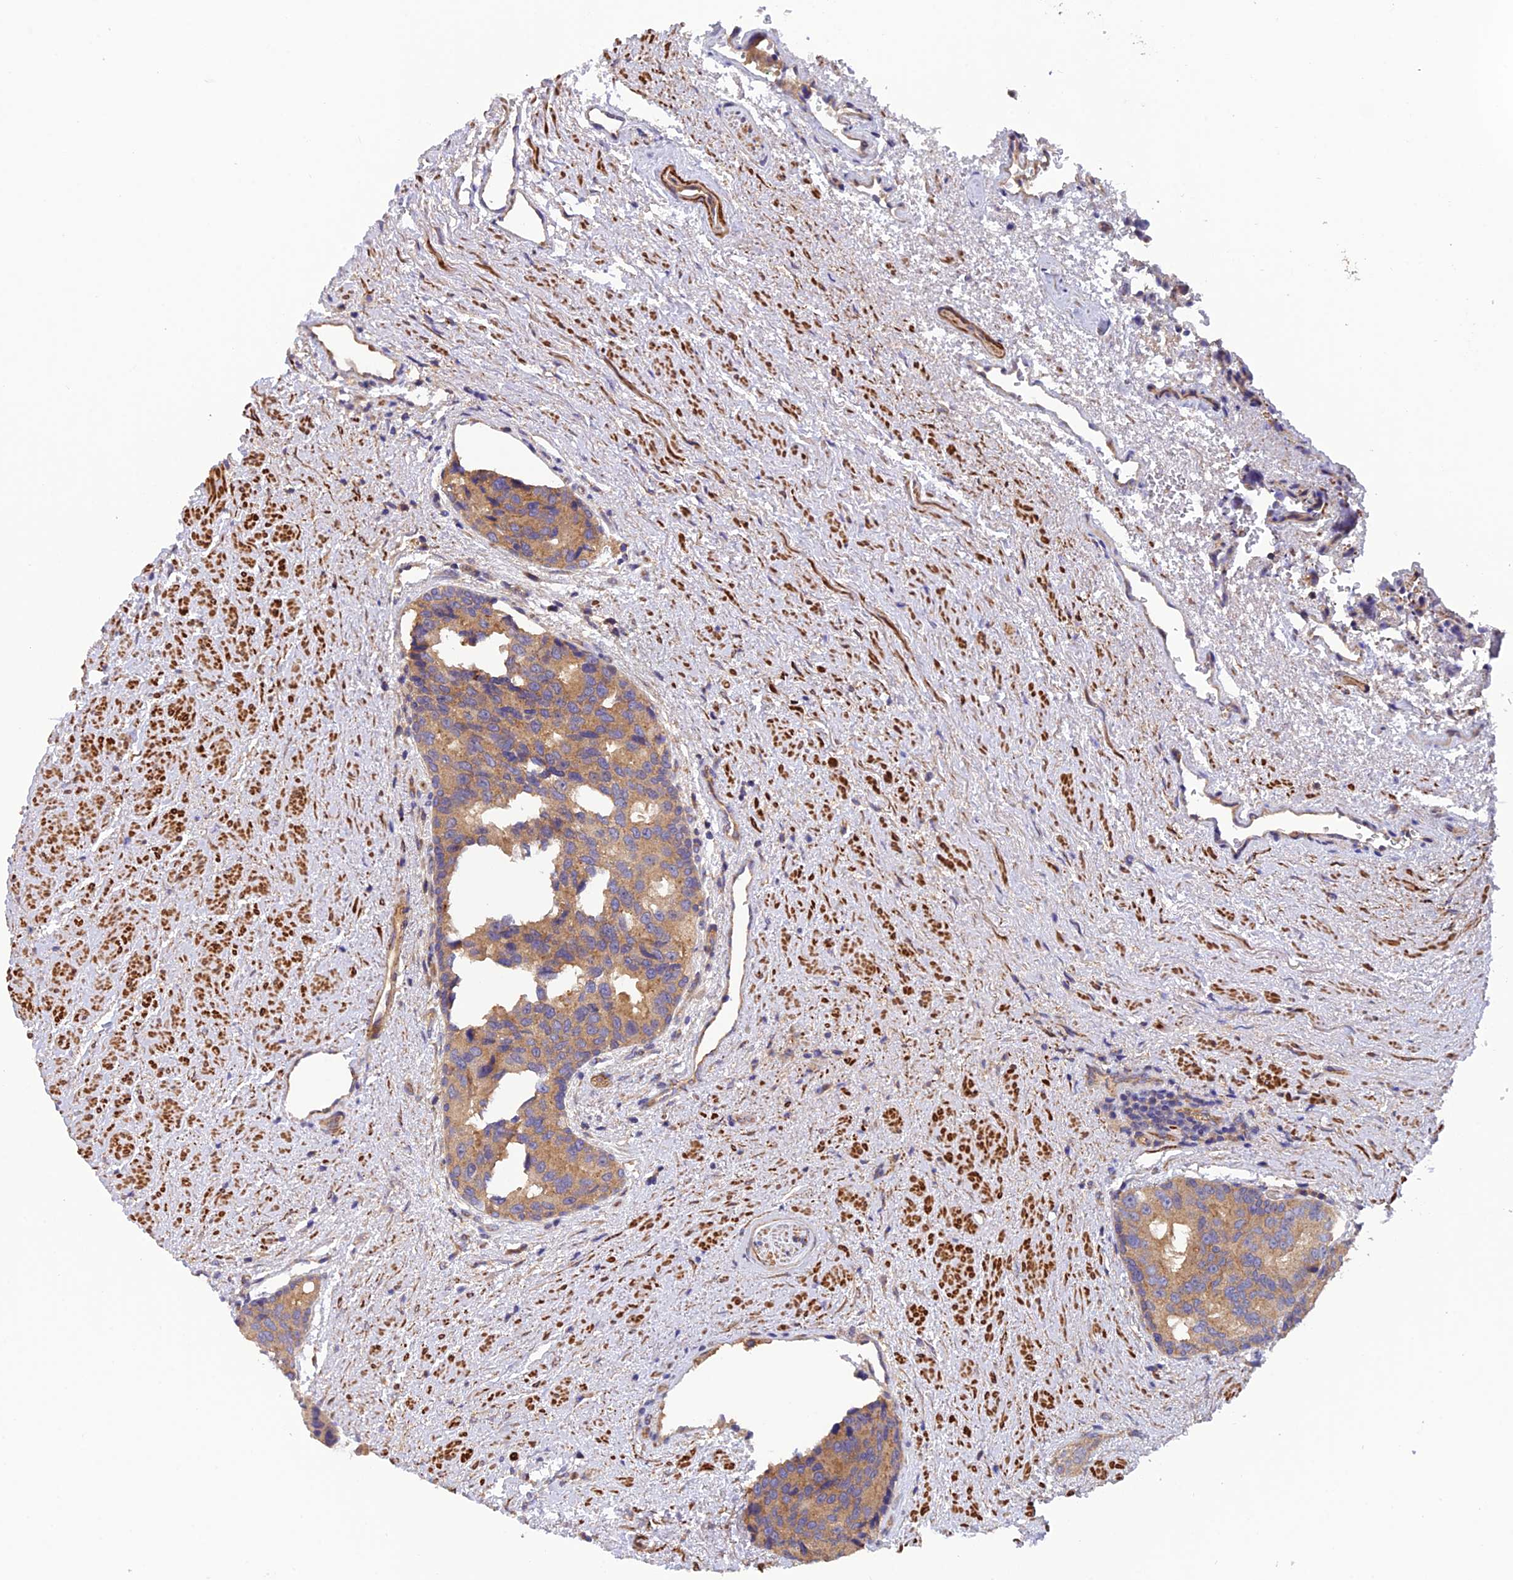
{"staining": {"intensity": "moderate", "quantity": ">75%", "location": "cytoplasmic/membranous"}, "tissue": "prostate cancer", "cell_type": "Tumor cells", "image_type": "cancer", "snomed": [{"axis": "morphology", "description": "Adenocarcinoma, High grade"}, {"axis": "topography", "description": "Prostate"}], "caption": "Human prostate cancer (high-grade adenocarcinoma) stained for a protein (brown) displays moderate cytoplasmic/membranous positive staining in approximately >75% of tumor cells.", "gene": "ADAMTS15", "patient": {"sex": "male", "age": 70}}